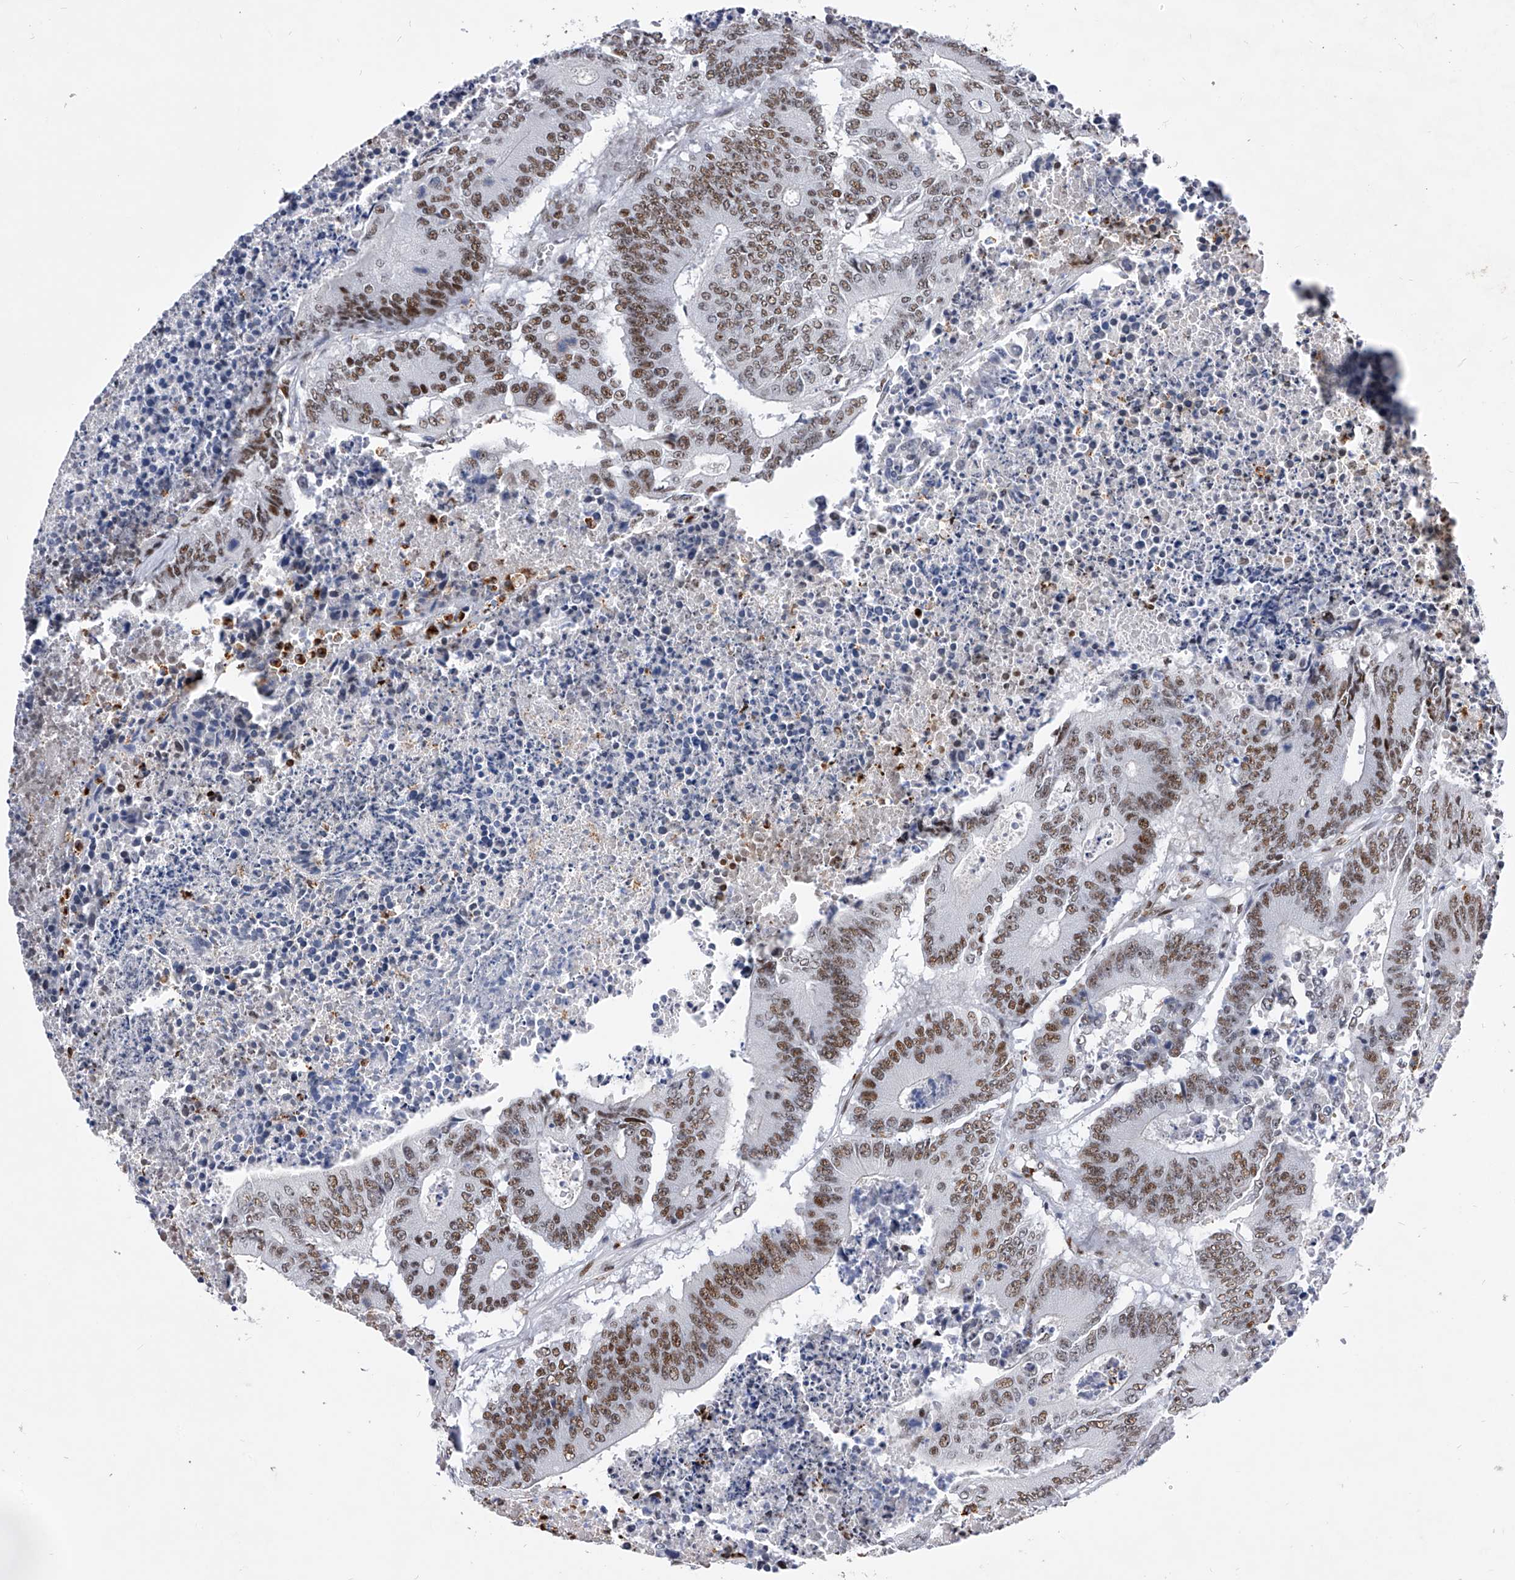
{"staining": {"intensity": "moderate", "quantity": ">75%", "location": "nuclear"}, "tissue": "colorectal cancer", "cell_type": "Tumor cells", "image_type": "cancer", "snomed": [{"axis": "morphology", "description": "Adenocarcinoma, NOS"}, {"axis": "topography", "description": "Colon"}], "caption": "IHC staining of colorectal cancer (adenocarcinoma), which shows medium levels of moderate nuclear positivity in approximately >75% of tumor cells indicating moderate nuclear protein staining. The staining was performed using DAB (3,3'-diaminobenzidine) (brown) for protein detection and nuclei were counterstained in hematoxylin (blue).", "gene": "TESK2", "patient": {"sex": "male", "age": 87}}